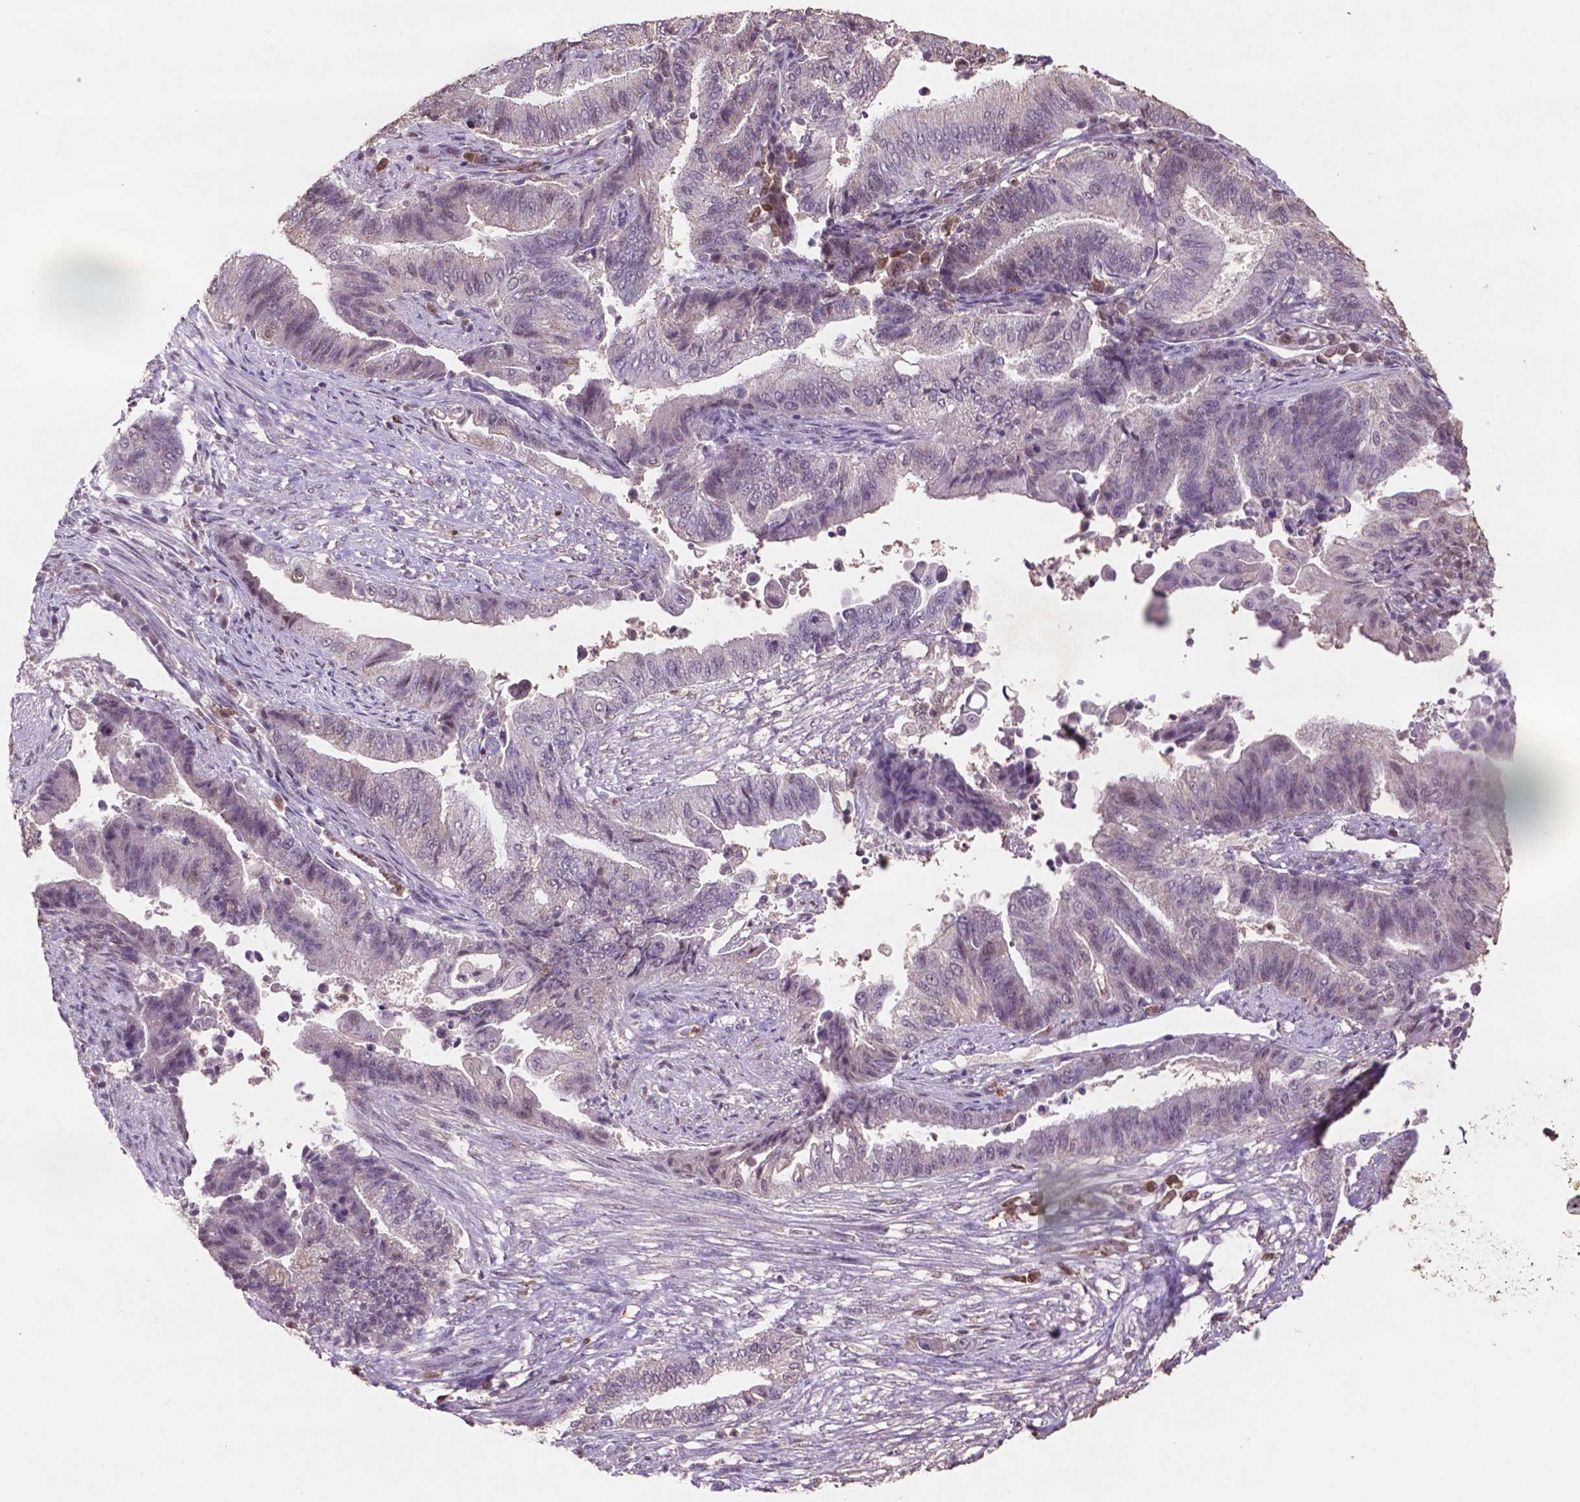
{"staining": {"intensity": "negative", "quantity": "none", "location": "none"}, "tissue": "endometrial cancer", "cell_type": "Tumor cells", "image_type": "cancer", "snomed": [{"axis": "morphology", "description": "Adenocarcinoma, NOS"}, {"axis": "topography", "description": "Uterus"}, {"axis": "topography", "description": "Endometrium"}], "caption": "Protein analysis of endometrial adenocarcinoma demonstrates no significant expression in tumor cells. (DAB (3,3'-diaminobenzidine) IHC, high magnification).", "gene": "GLRX", "patient": {"sex": "female", "age": 54}}